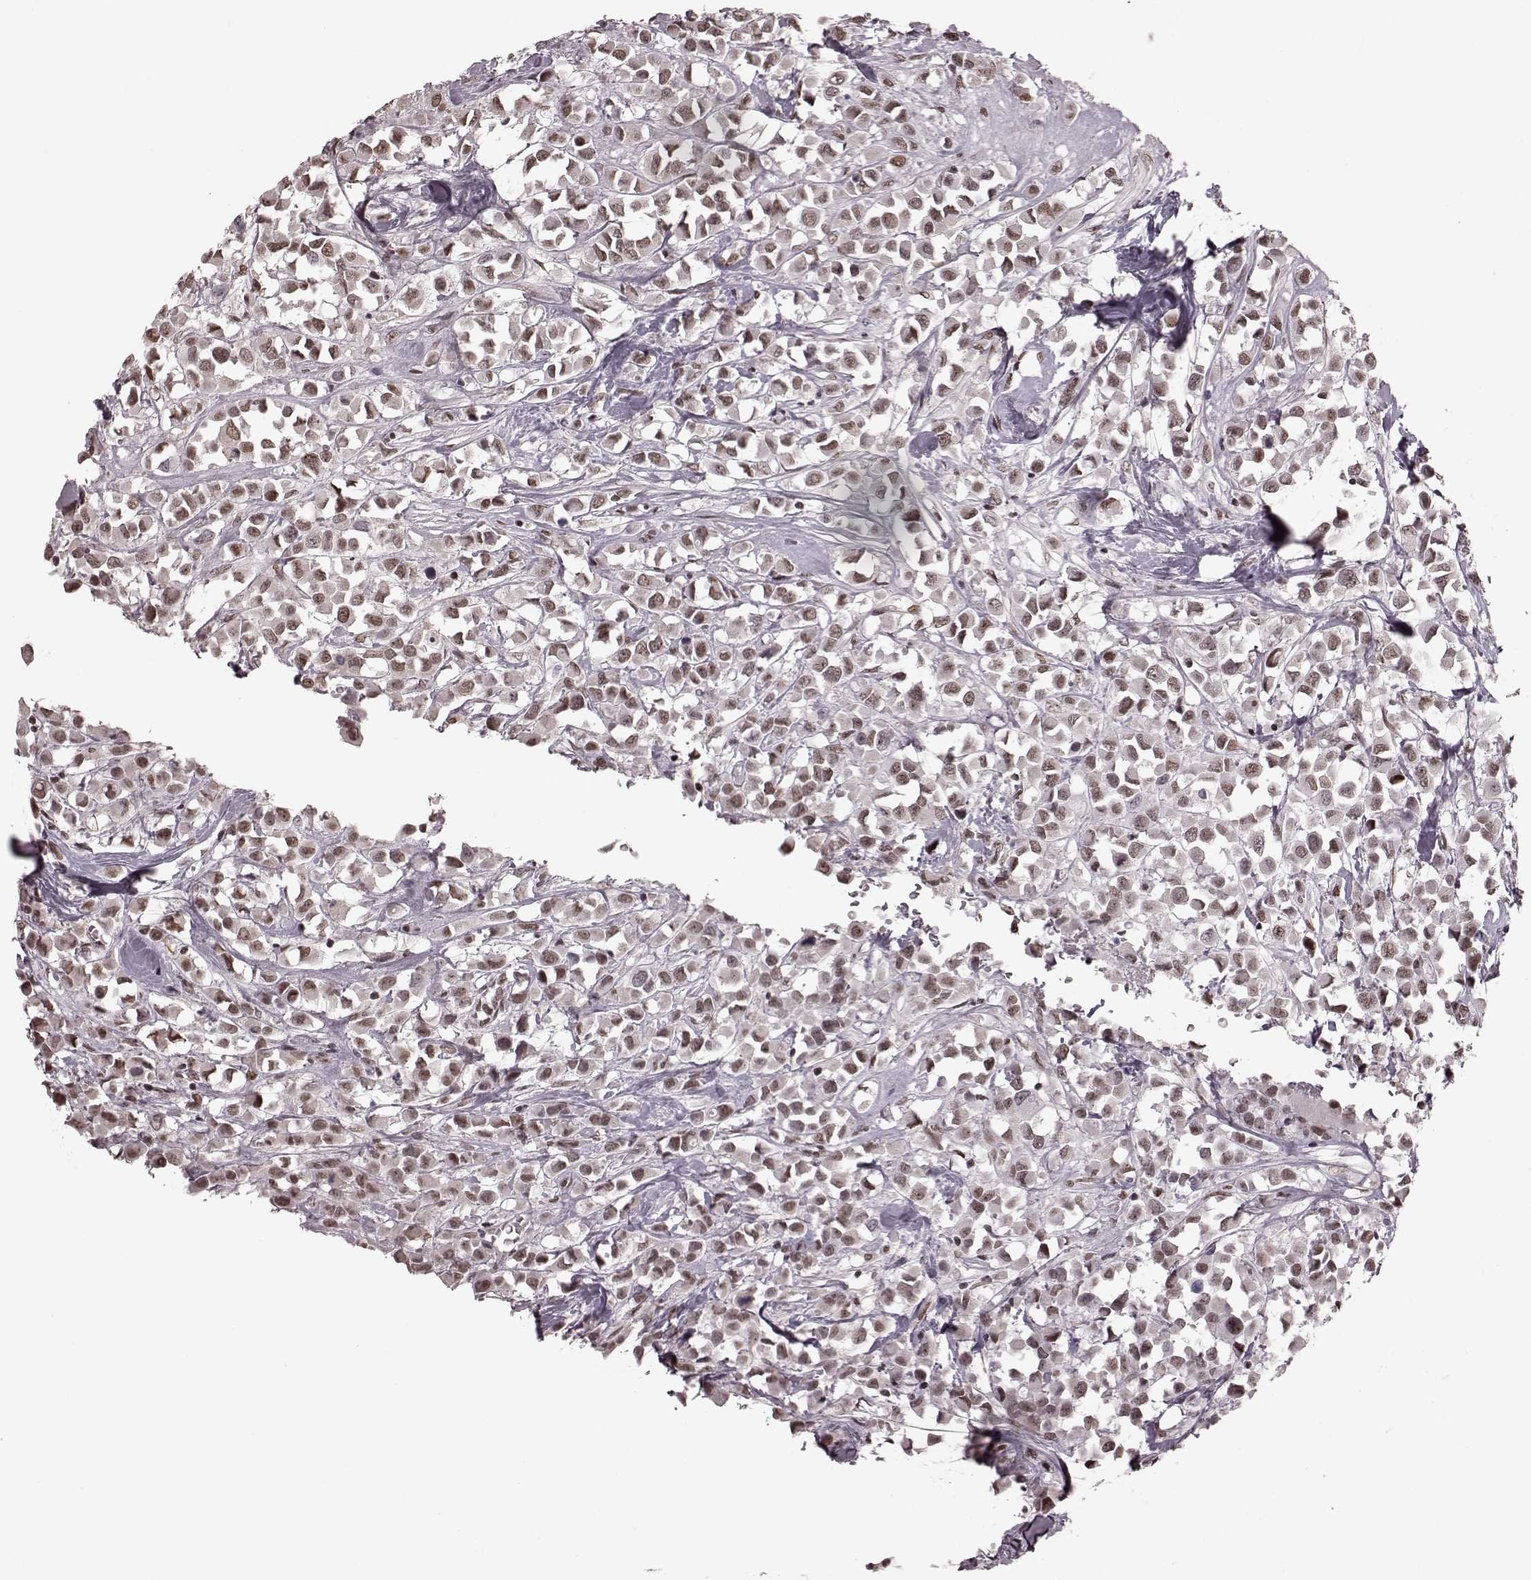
{"staining": {"intensity": "weak", "quantity": ">75%", "location": "nuclear"}, "tissue": "breast cancer", "cell_type": "Tumor cells", "image_type": "cancer", "snomed": [{"axis": "morphology", "description": "Duct carcinoma"}, {"axis": "topography", "description": "Breast"}], "caption": "Protein expression analysis of human infiltrating ductal carcinoma (breast) reveals weak nuclear expression in about >75% of tumor cells.", "gene": "NR2C1", "patient": {"sex": "female", "age": 61}}